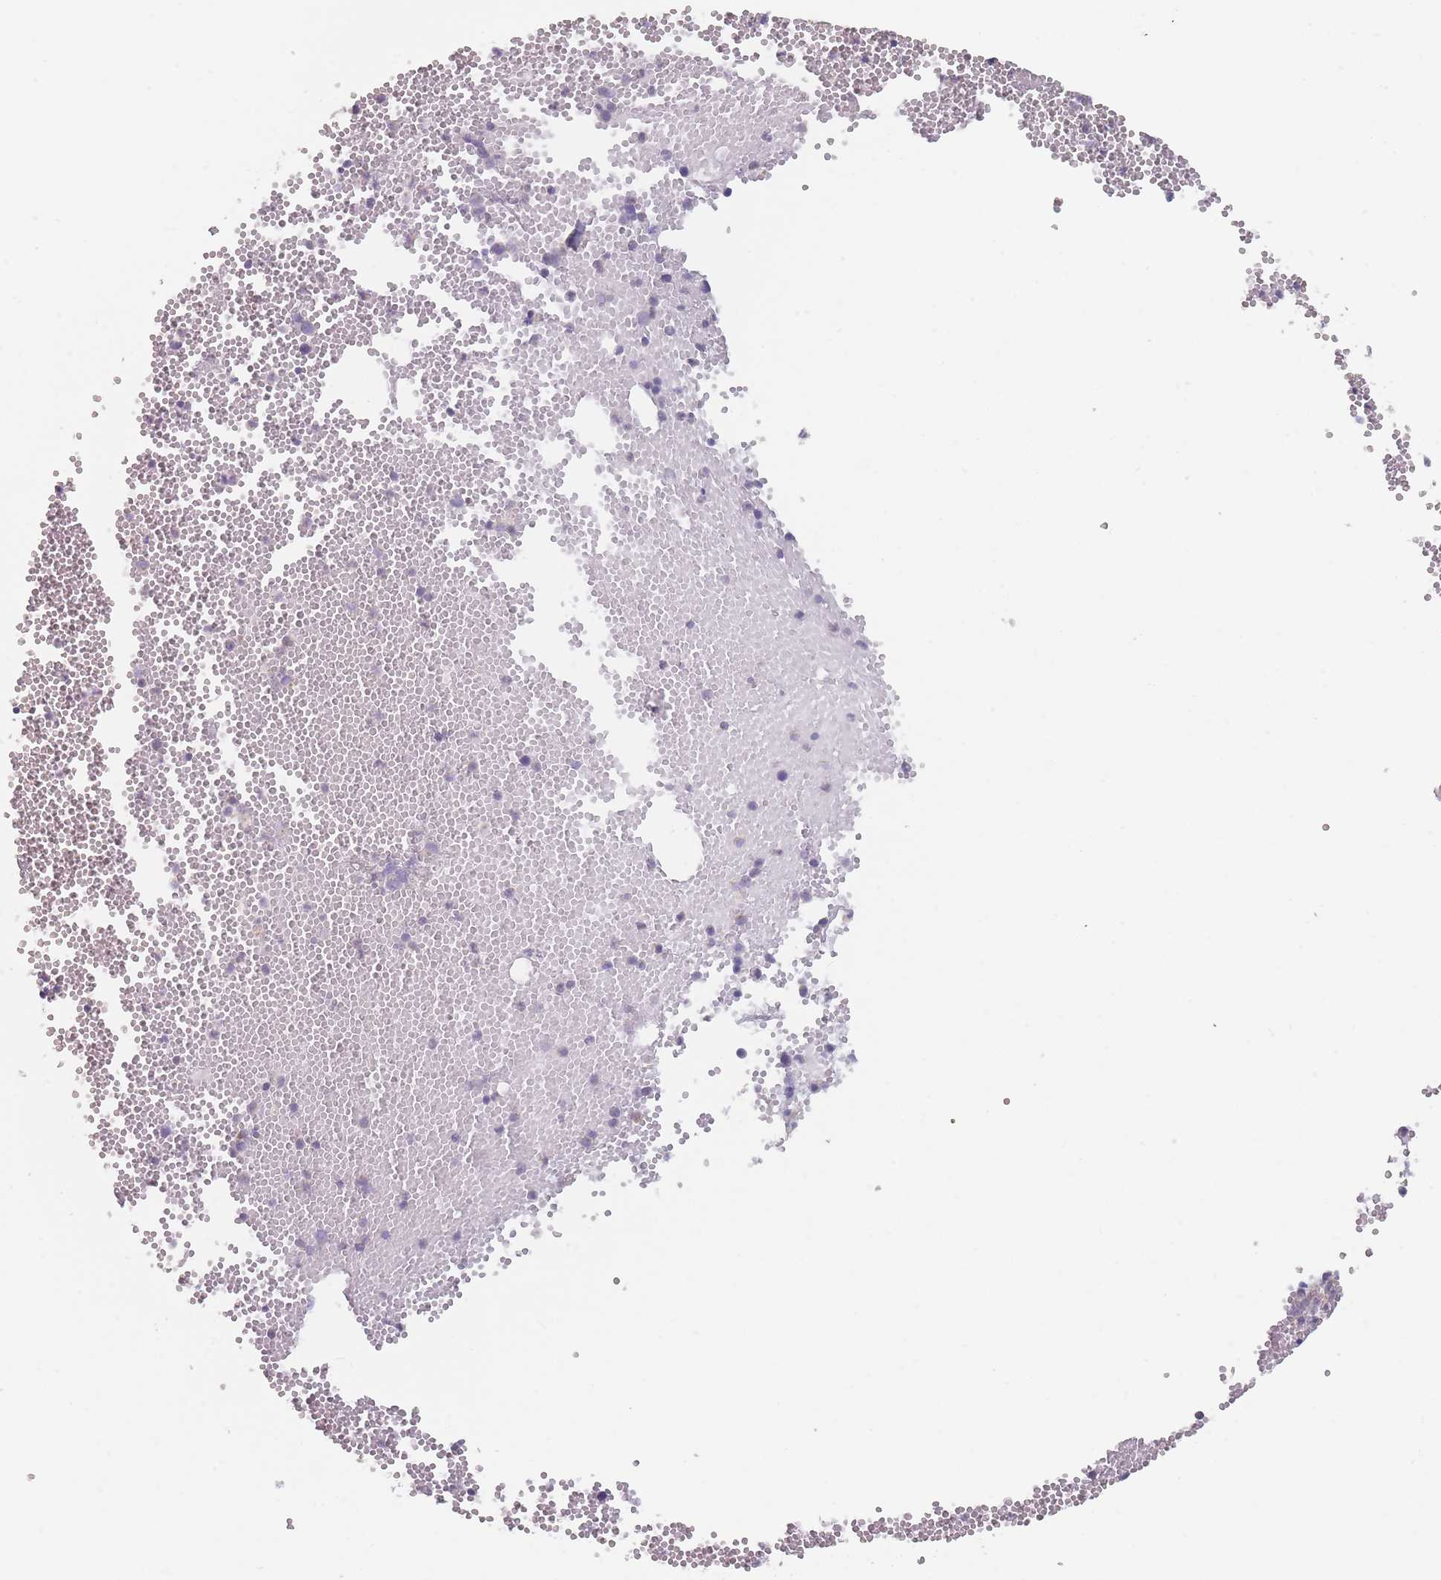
{"staining": {"intensity": "weak", "quantity": "<25%", "location": "cytoplasmic/membranous"}, "tissue": "bone marrow", "cell_type": "Hematopoietic cells", "image_type": "normal", "snomed": [{"axis": "morphology", "description": "Normal tissue, NOS"}, {"axis": "topography", "description": "Bone marrow"}], "caption": "High magnification brightfield microscopy of unremarkable bone marrow stained with DAB (3,3'-diaminobenzidine) (brown) and counterstained with hematoxylin (blue): hematopoietic cells show no significant staining.", "gene": "EFCC1", "patient": {"sex": "female", "age": 77}}